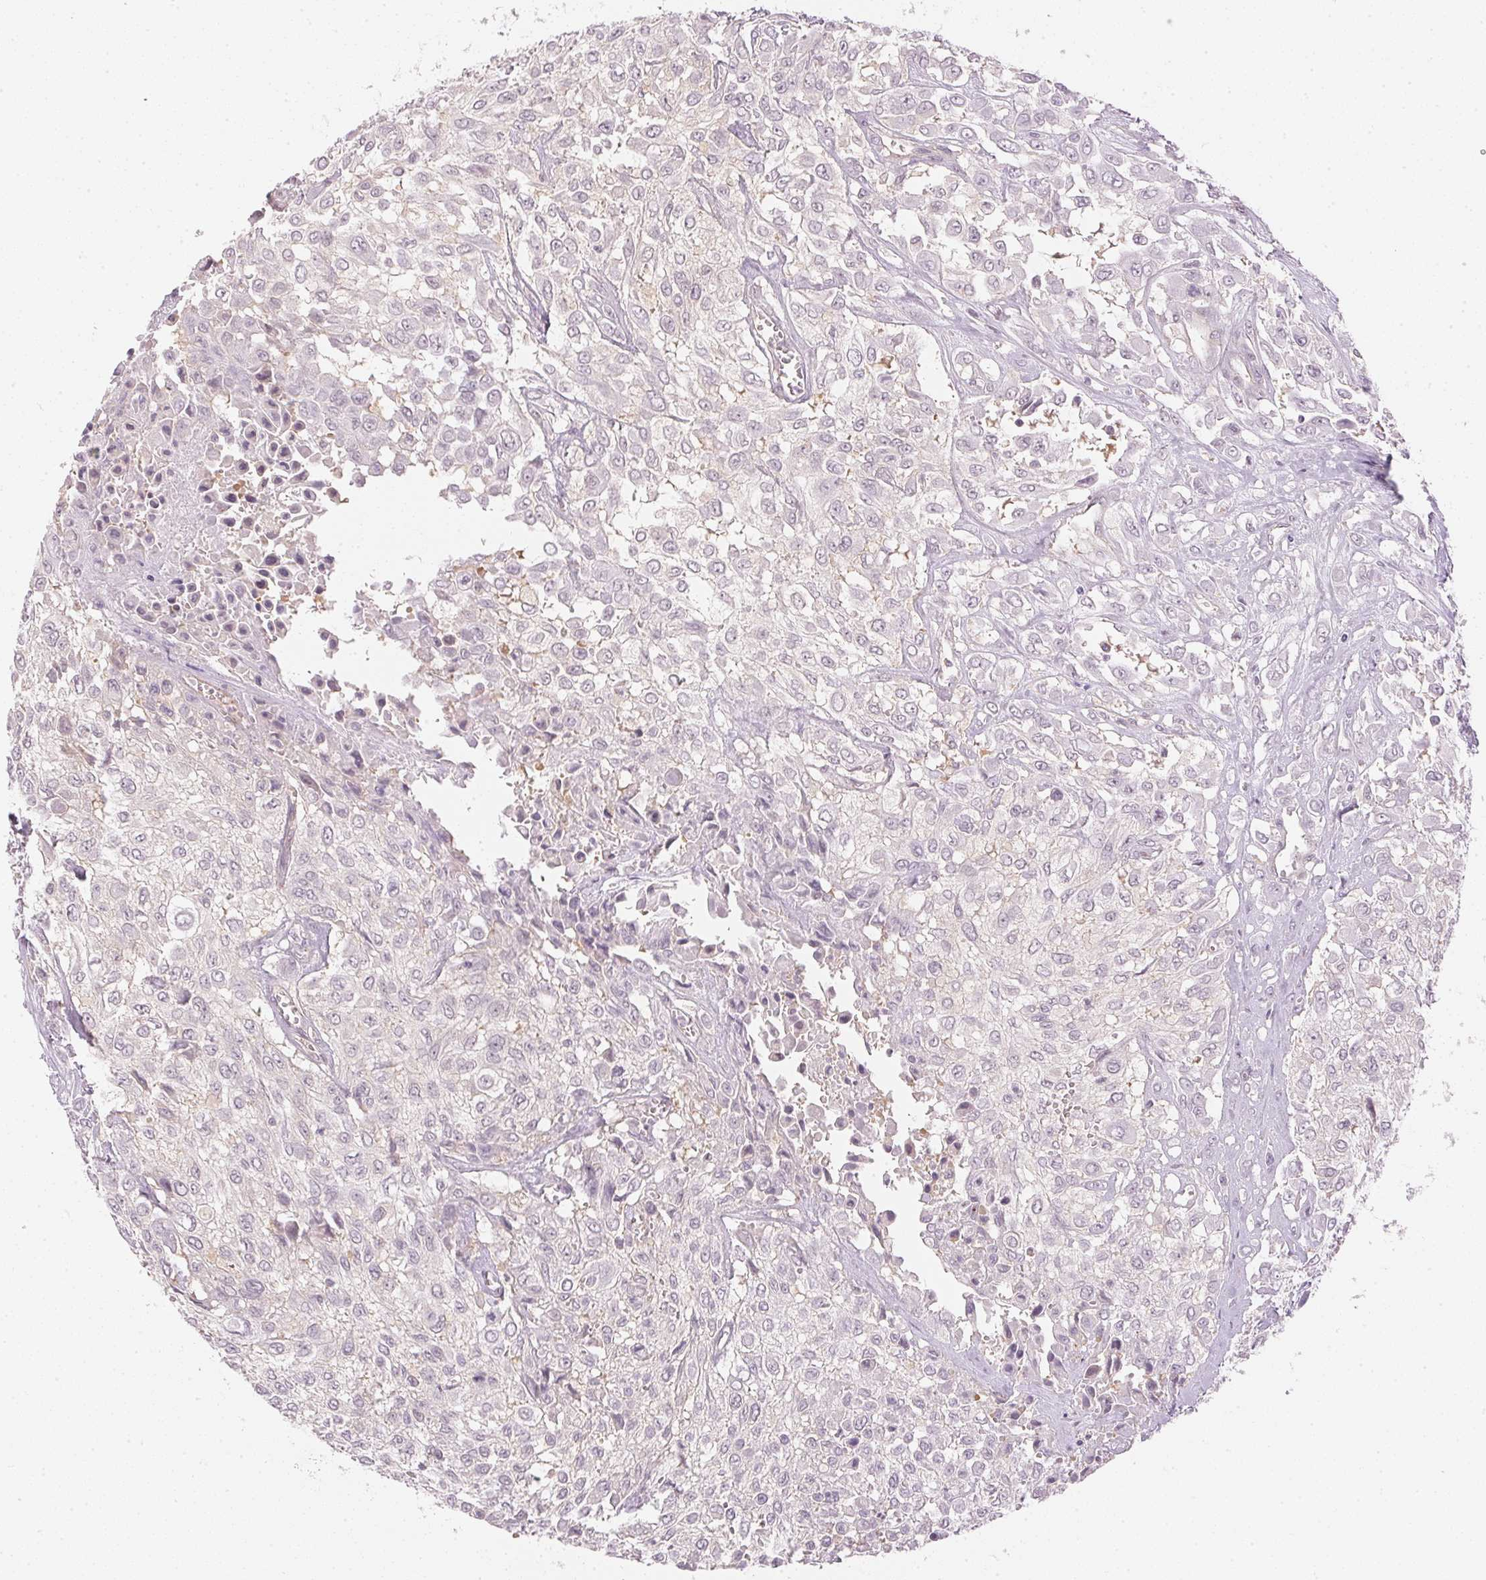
{"staining": {"intensity": "negative", "quantity": "none", "location": "none"}, "tissue": "urothelial cancer", "cell_type": "Tumor cells", "image_type": "cancer", "snomed": [{"axis": "morphology", "description": "Urothelial carcinoma, High grade"}, {"axis": "topography", "description": "Urinary bladder"}], "caption": "Urothelial cancer was stained to show a protein in brown. There is no significant staining in tumor cells.", "gene": "KPRP", "patient": {"sex": "male", "age": 57}}